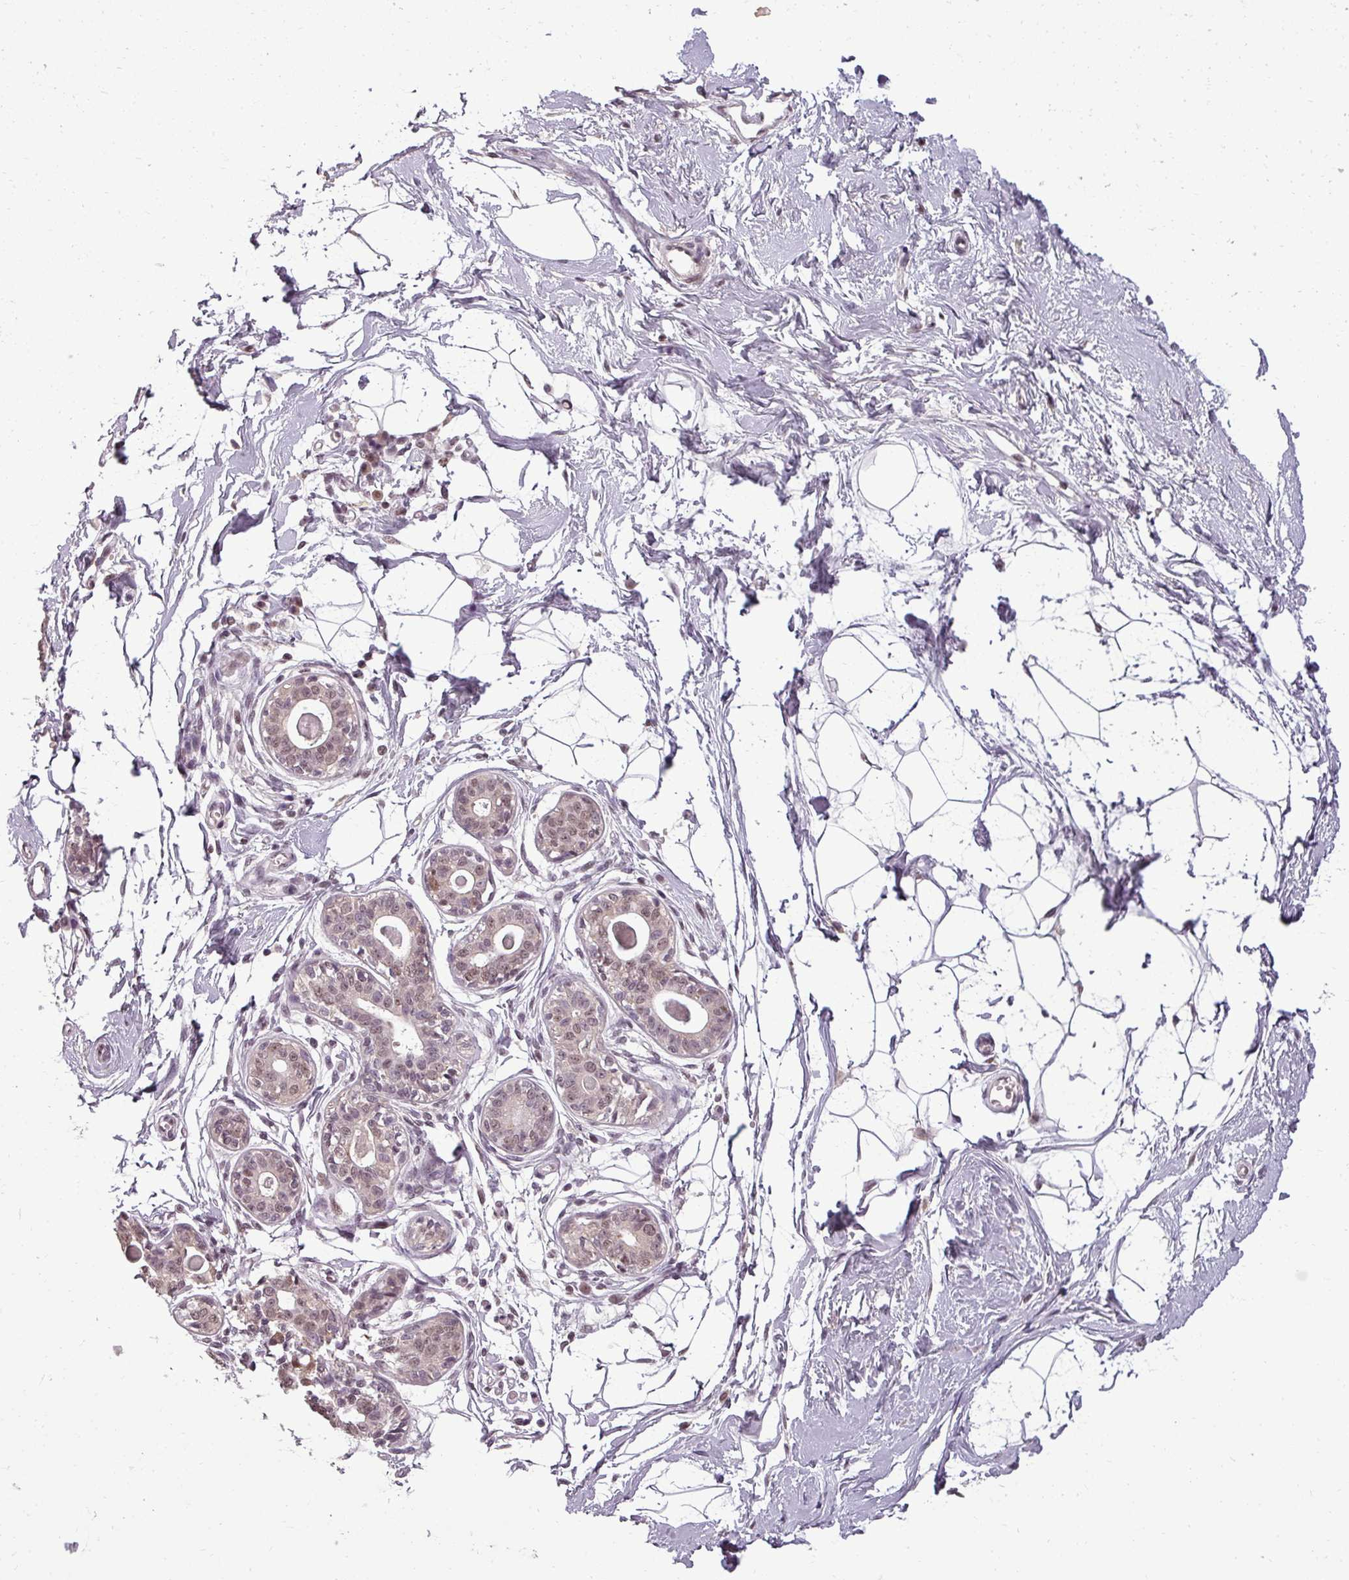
{"staining": {"intensity": "negative", "quantity": "none", "location": "none"}, "tissue": "breast", "cell_type": "Adipocytes", "image_type": "normal", "snomed": [{"axis": "morphology", "description": "Normal tissue, NOS"}, {"axis": "topography", "description": "Breast"}], "caption": "The photomicrograph shows no significant positivity in adipocytes of breast.", "gene": "BCAS3", "patient": {"sex": "female", "age": 45}}